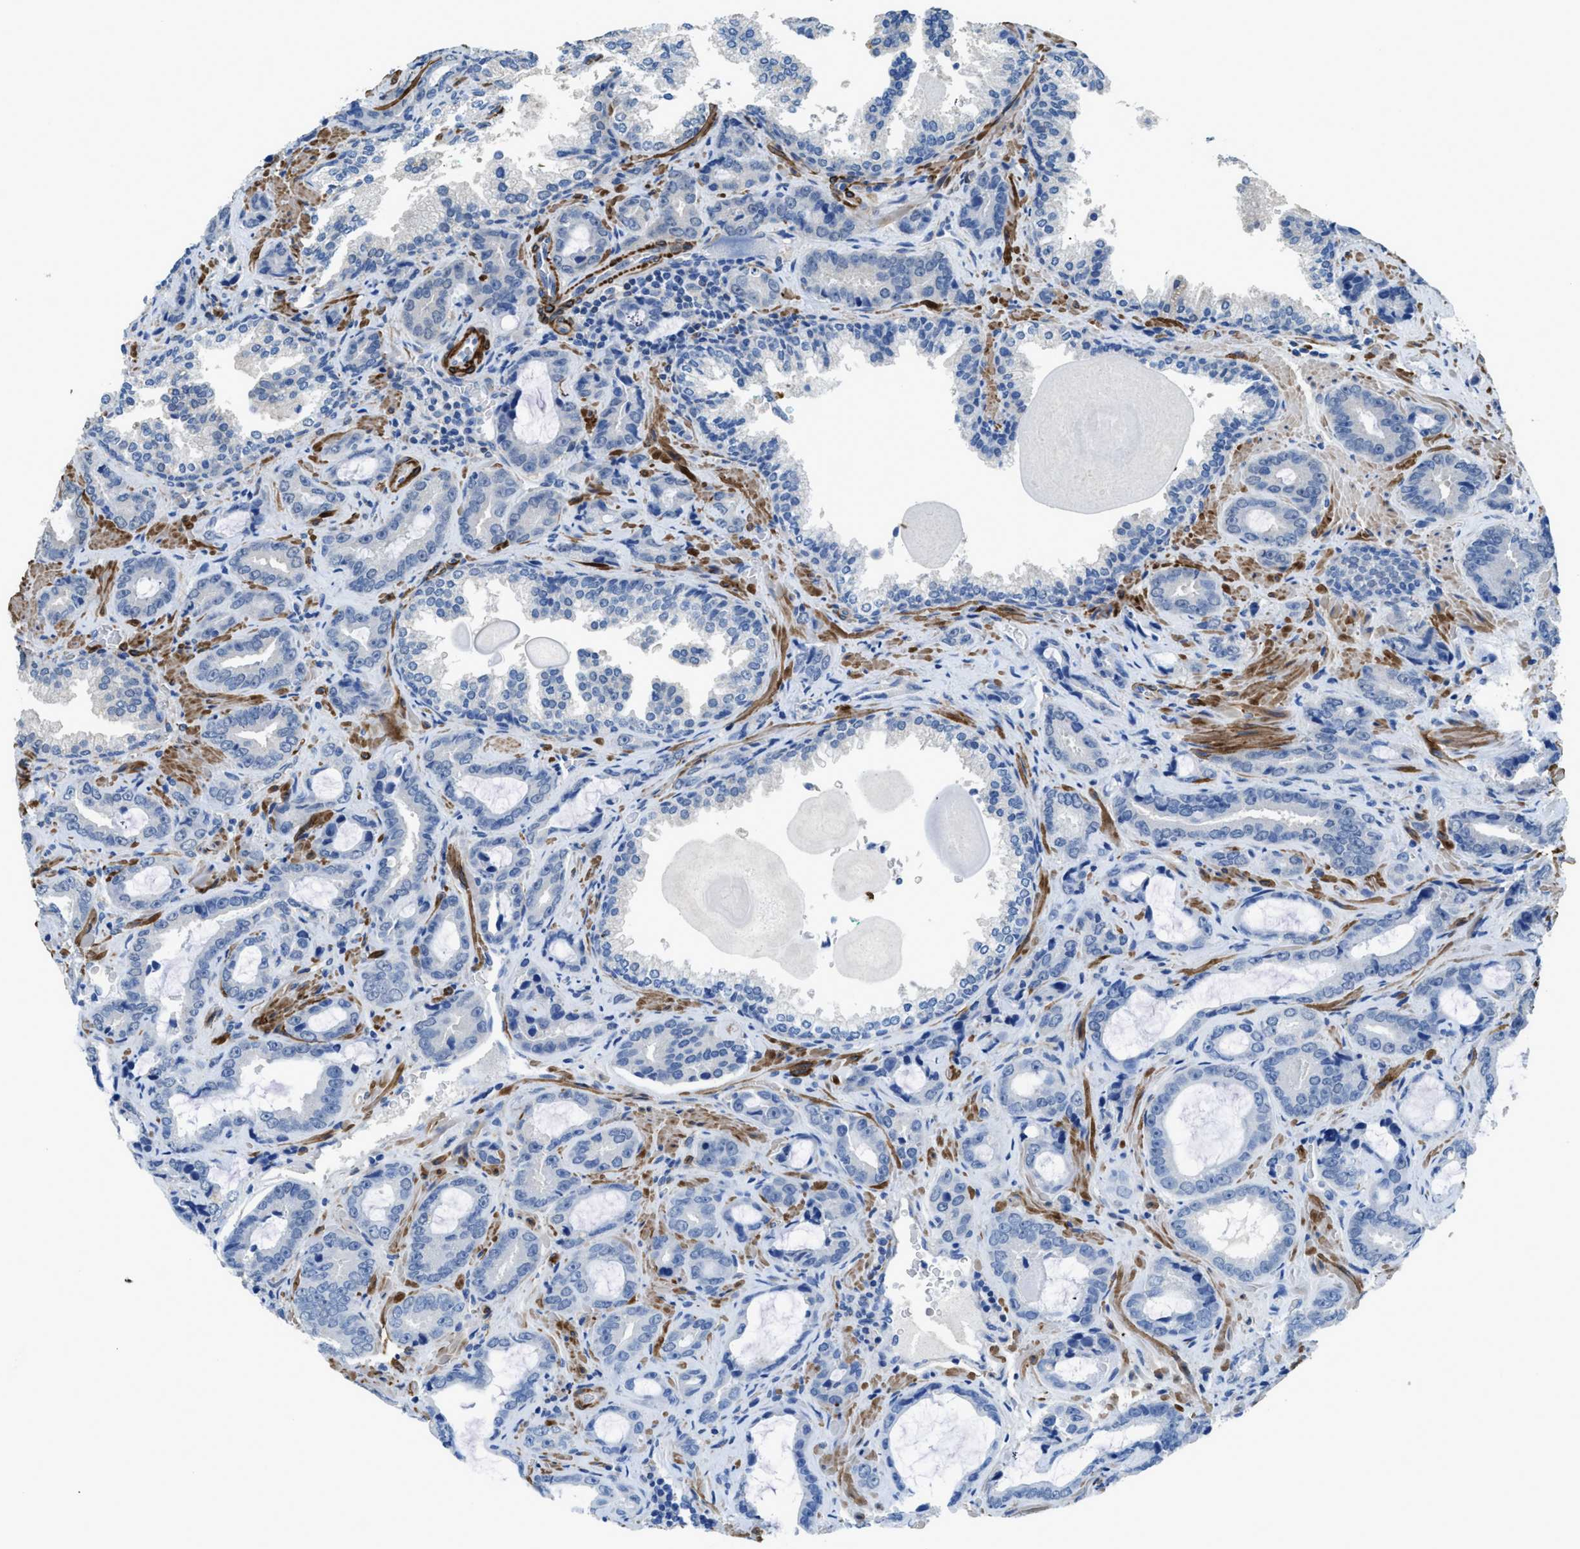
{"staining": {"intensity": "negative", "quantity": "none", "location": "none"}, "tissue": "prostate cancer", "cell_type": "Tumor cells", "image_type": "cancer", "snomed": [{"axis": "morphology", "description": "Adenocarcinoma, Low grade"}, {"axis": "topography", "description": "Prostate"}], "caption": "Micrograph shows no protein expression in tumor cells of adenocarcinoma (low-grade) (prostate) tissue.", "gene": "SYNM", "patient": {"sex": "male", "age": 60}}